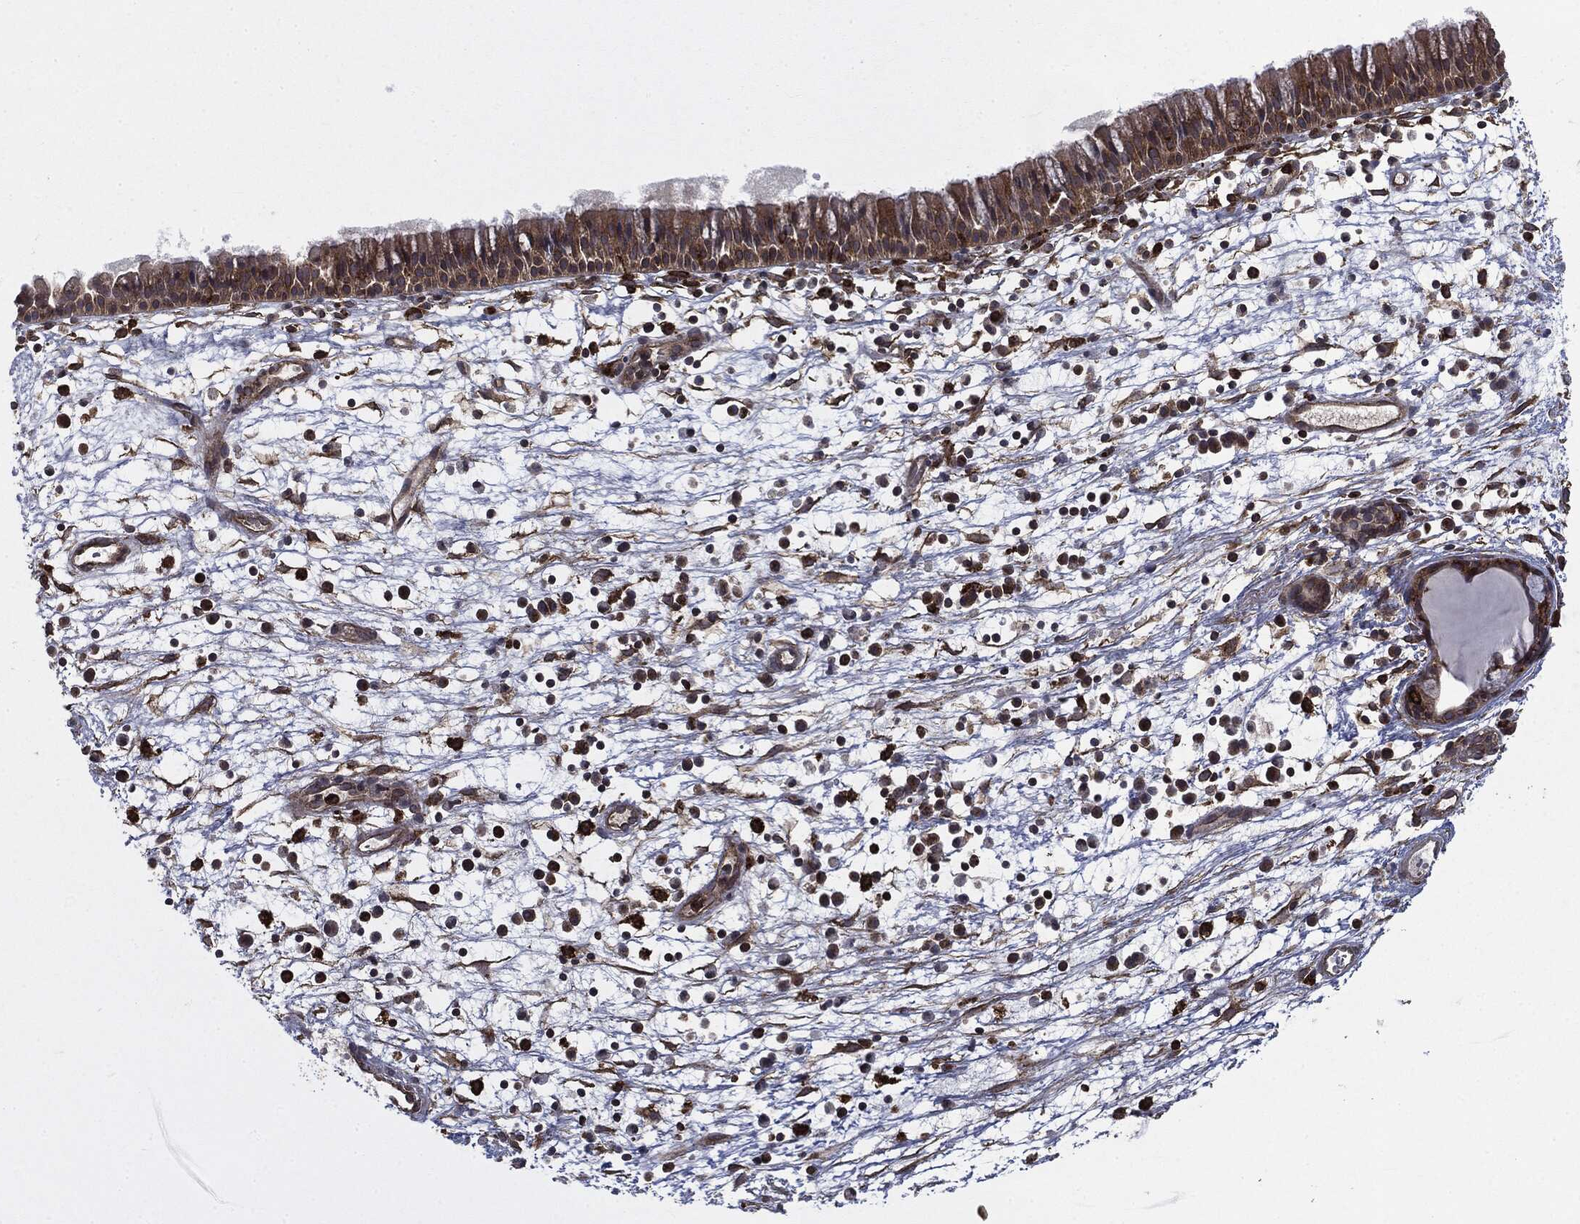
{"staining": {"intensity": "moderate", "quantity": ">75%", "location": "cytoplasmic/membranous"}, "tissue": "nasopharynx", "cell_type": "Respiratory epithelial cells", "image_type": "normal", "snomed": [{"axis": "morphology", "description": "Normal tissue, NOS"}, {"axis": "topography", "description": "Nasopharynx"}], "caption": "A medium amount of moderate cytoplasmic/membranous positivity is appreciated in approximately >75% of respiratory epithelial cells in normal nasopharynx.", "gene": "SNX5", "patient": {"sex": "male", "age": 58}}